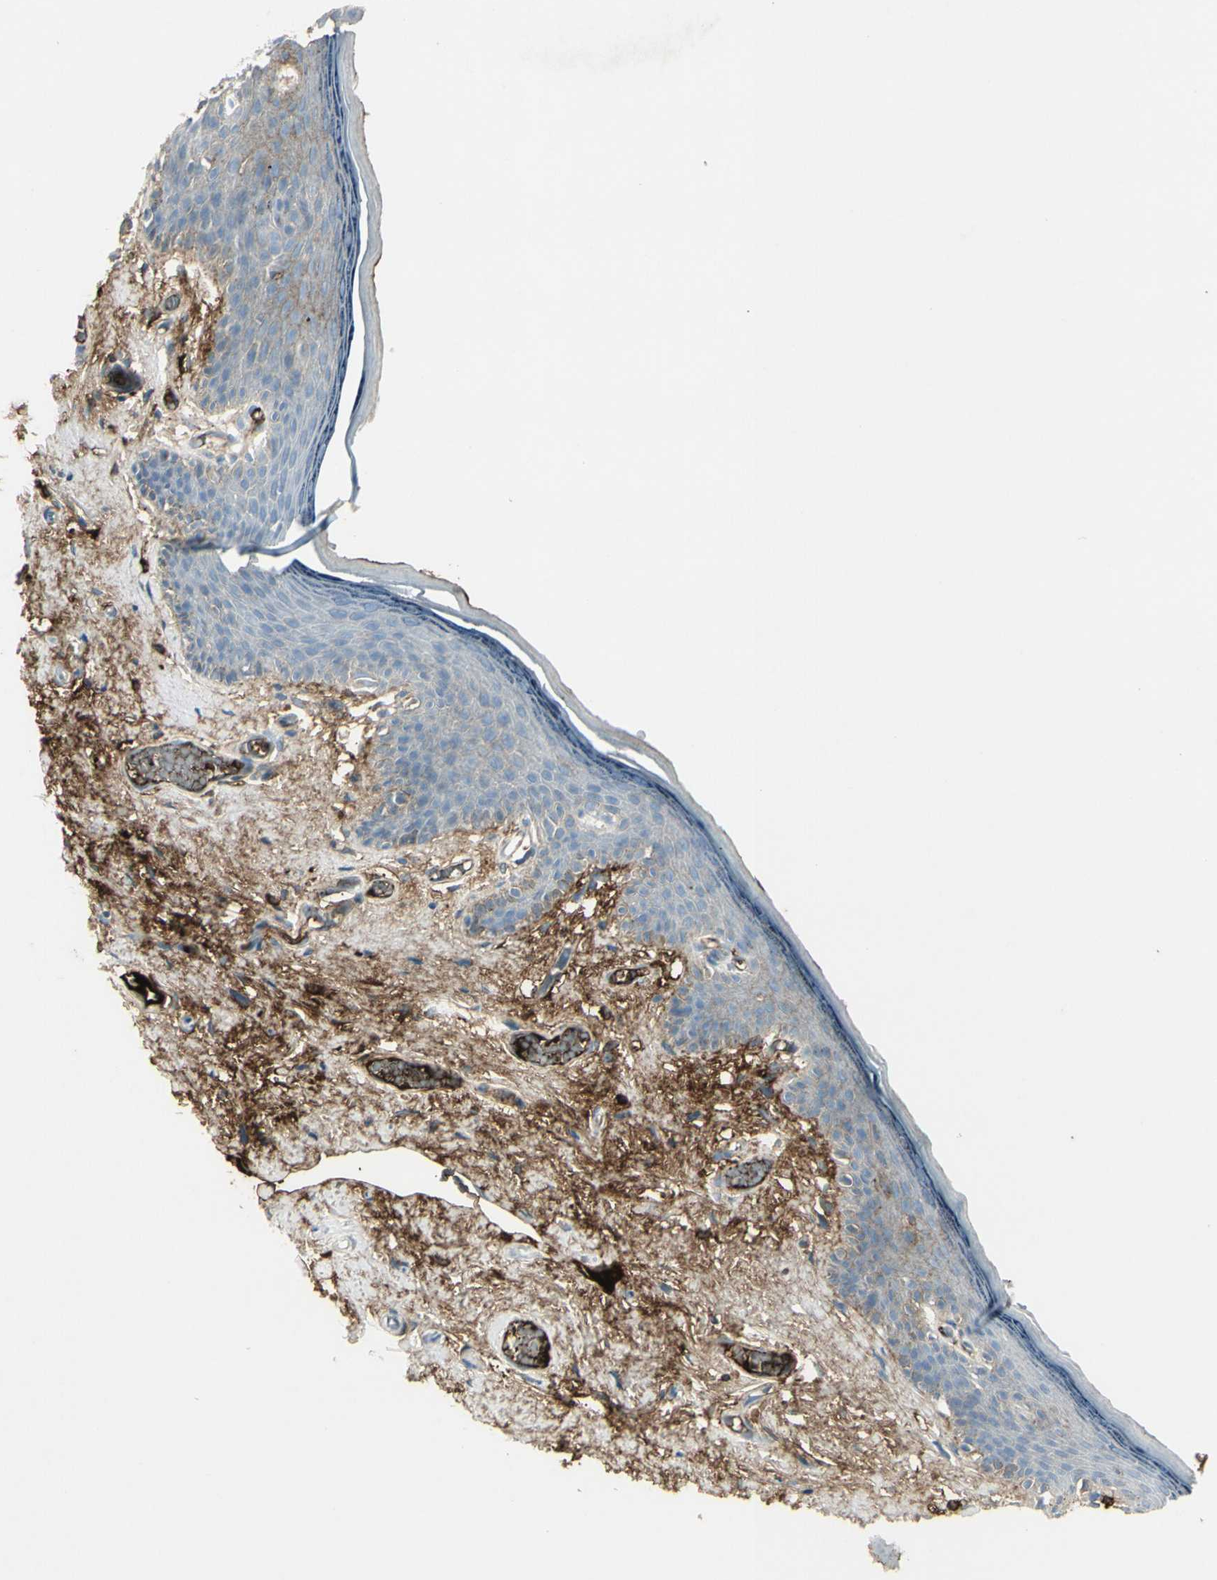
{"staining": {"intensity": "moderate", "quantity": "<25%", "location": "cytoplasmic/membranous"}, "tissue": "skin", "cell_type": "Epidermal cells", "image_type": "normal", "snomed": [{"axis": "morphology", "description": "Normal tissue, NOS"}, {"axis": "topography", "description": "Vulva"}], "caption": "Skin stained with a protein marker exhibits moderate staining in epidermal cells.", "gene": "IGHM", "patient": {"sex": "female", "age": 54}}